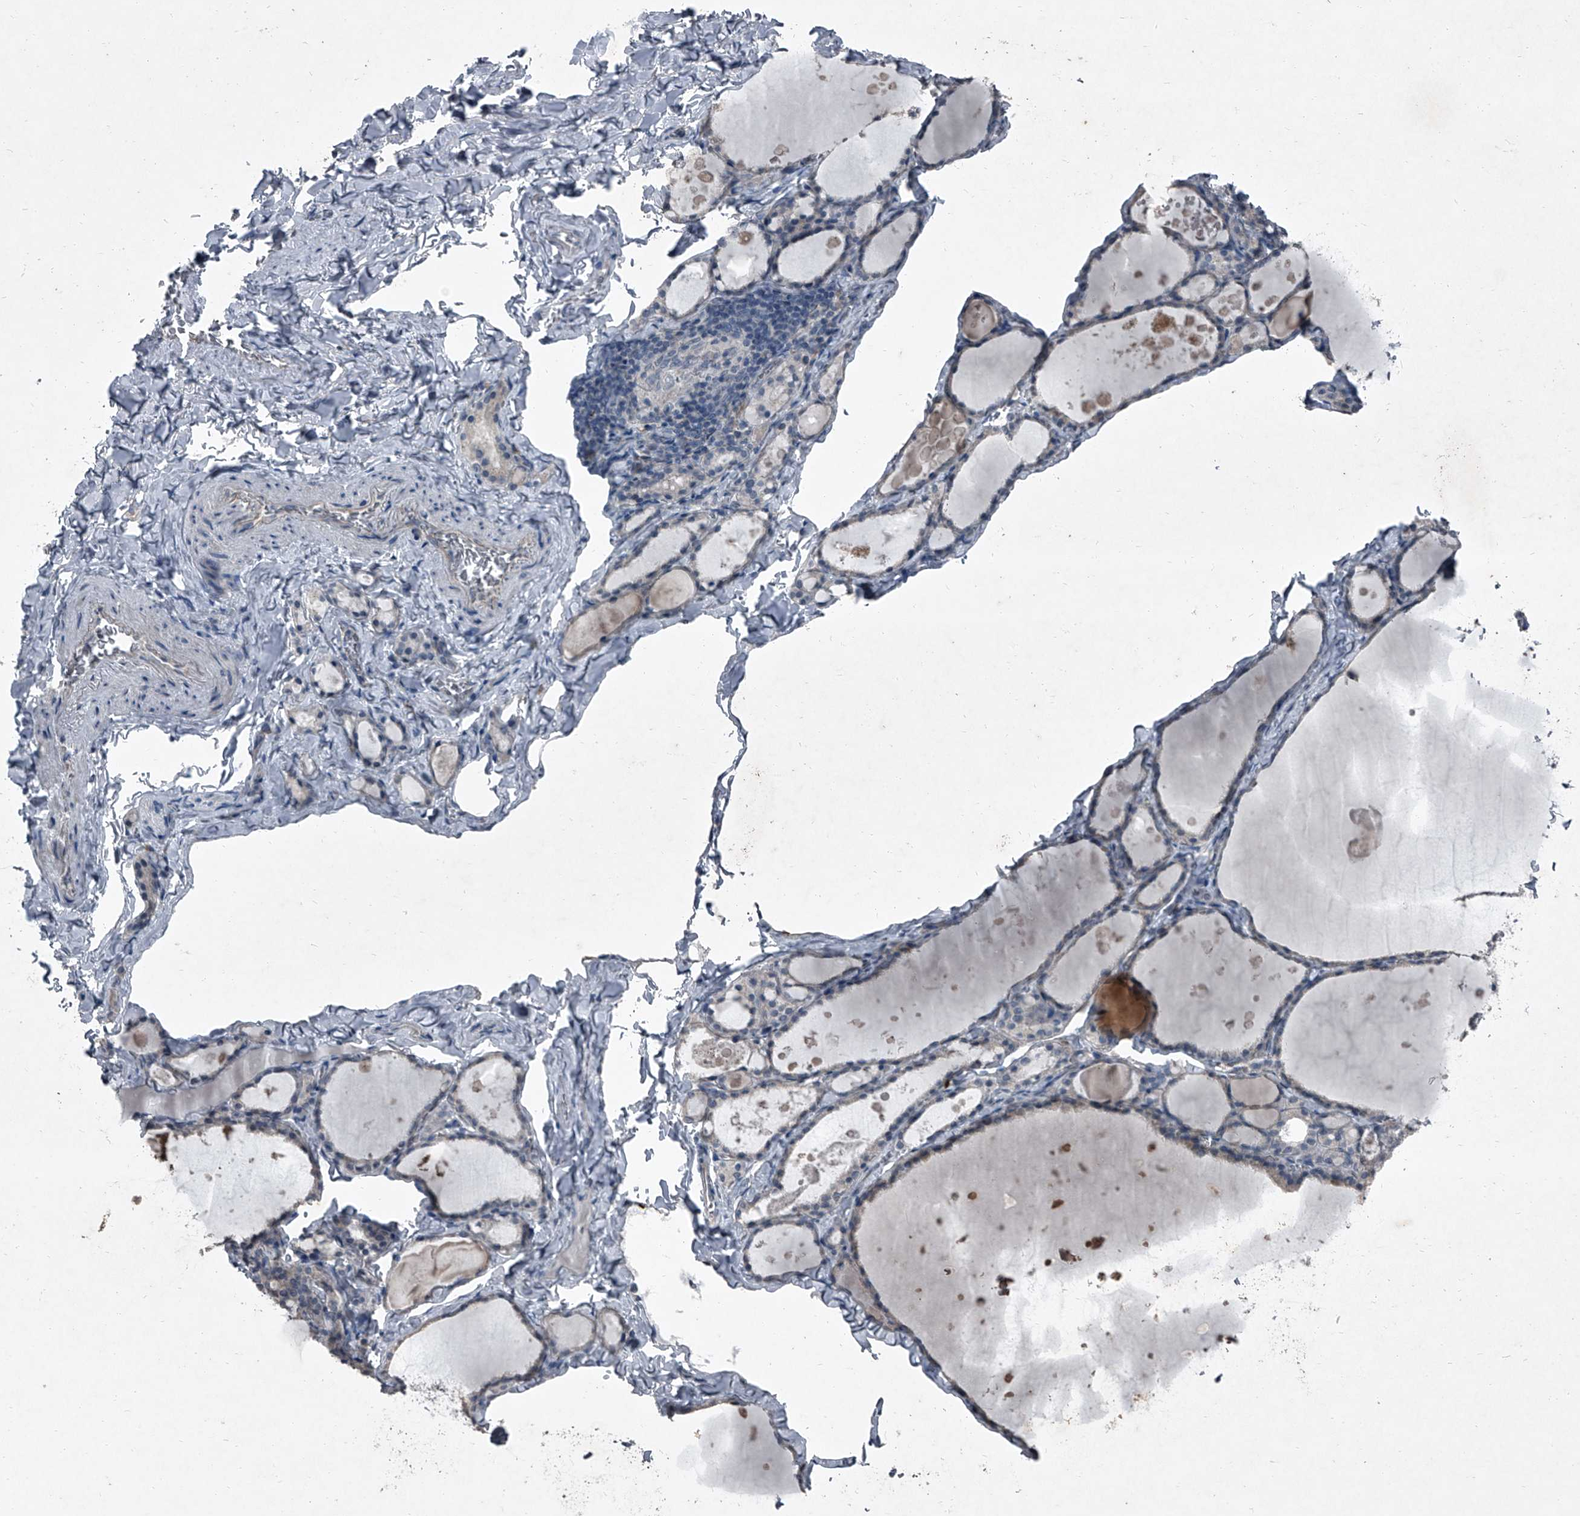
{"staining": {"intensity": "negative", "quantity": "none", "location": "none"}, "tissue": "thyroid gland", "cell_type": "Glandular cells", "image_type": "normal", "snomed": [{"axis": "morphology", "description": "Normal tissue, NOS"}, {"axis": "topography", "description": "Thyroid gland"}], "caption": "The immunohistochemistry (IHC) histopathology image has no significant staining in glandular cells of thyroid gland. Nuclei are stained in blue.", "gene": "HEPHL1", "patient": {"sex": "male", "age": 56}}